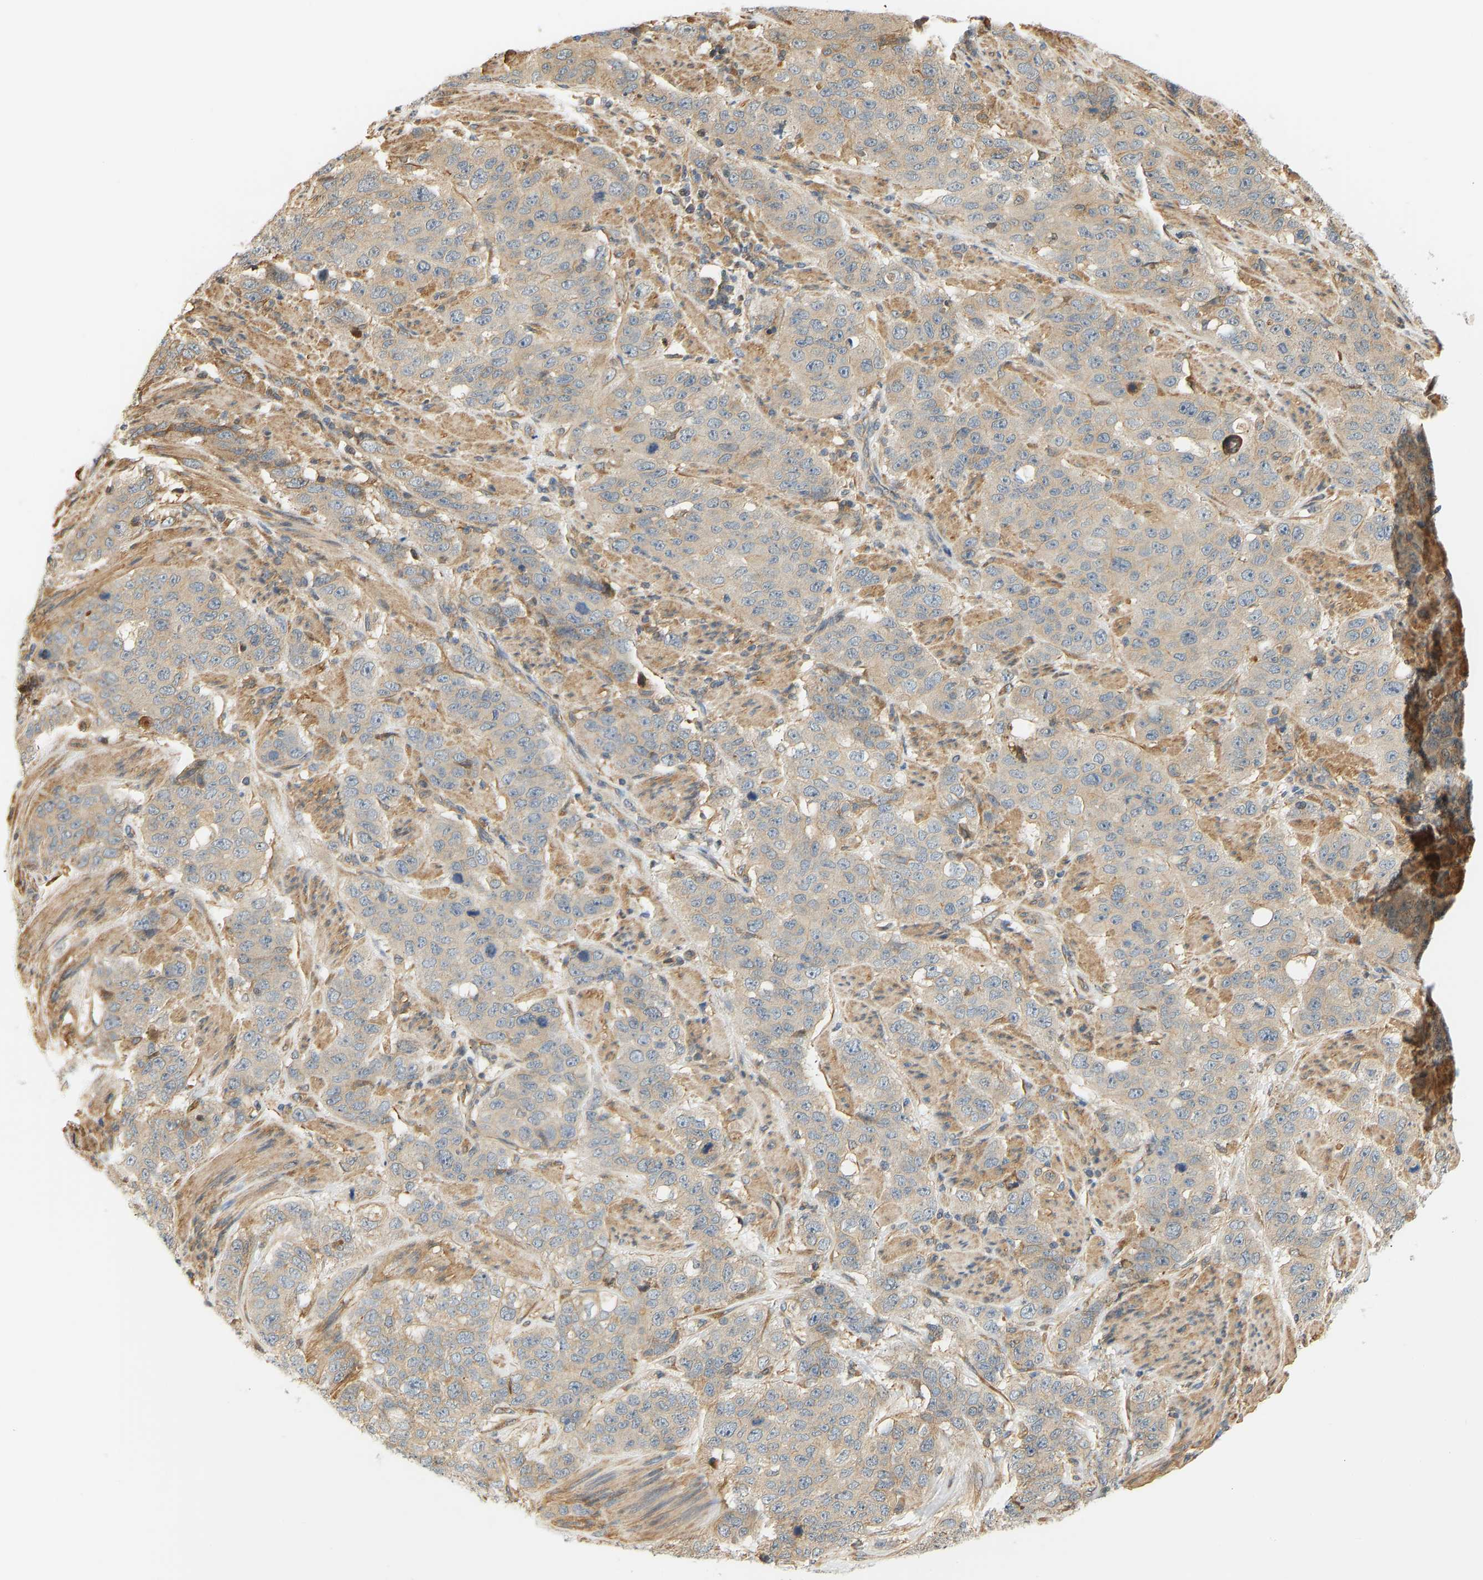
{"staining": {"intensity": "weak", "quantity": "<25%", "location": "cytoplasmic/membranous"}, "tissue": "stomach cancer", "cell_type": "Tumor cells", "image_type": "cancer", "snomed": [{"axis": "morphology", "description": "Adenocarcinoma, NOS"}, {"axis": "topography", "description": "Stomach"}], "caption": "A histopathology image of stomach cancer stained for a protein shows no brown staining in tumor cells.", "gene": "CEP57", "patient": {"sex": "male", "age": 48}}